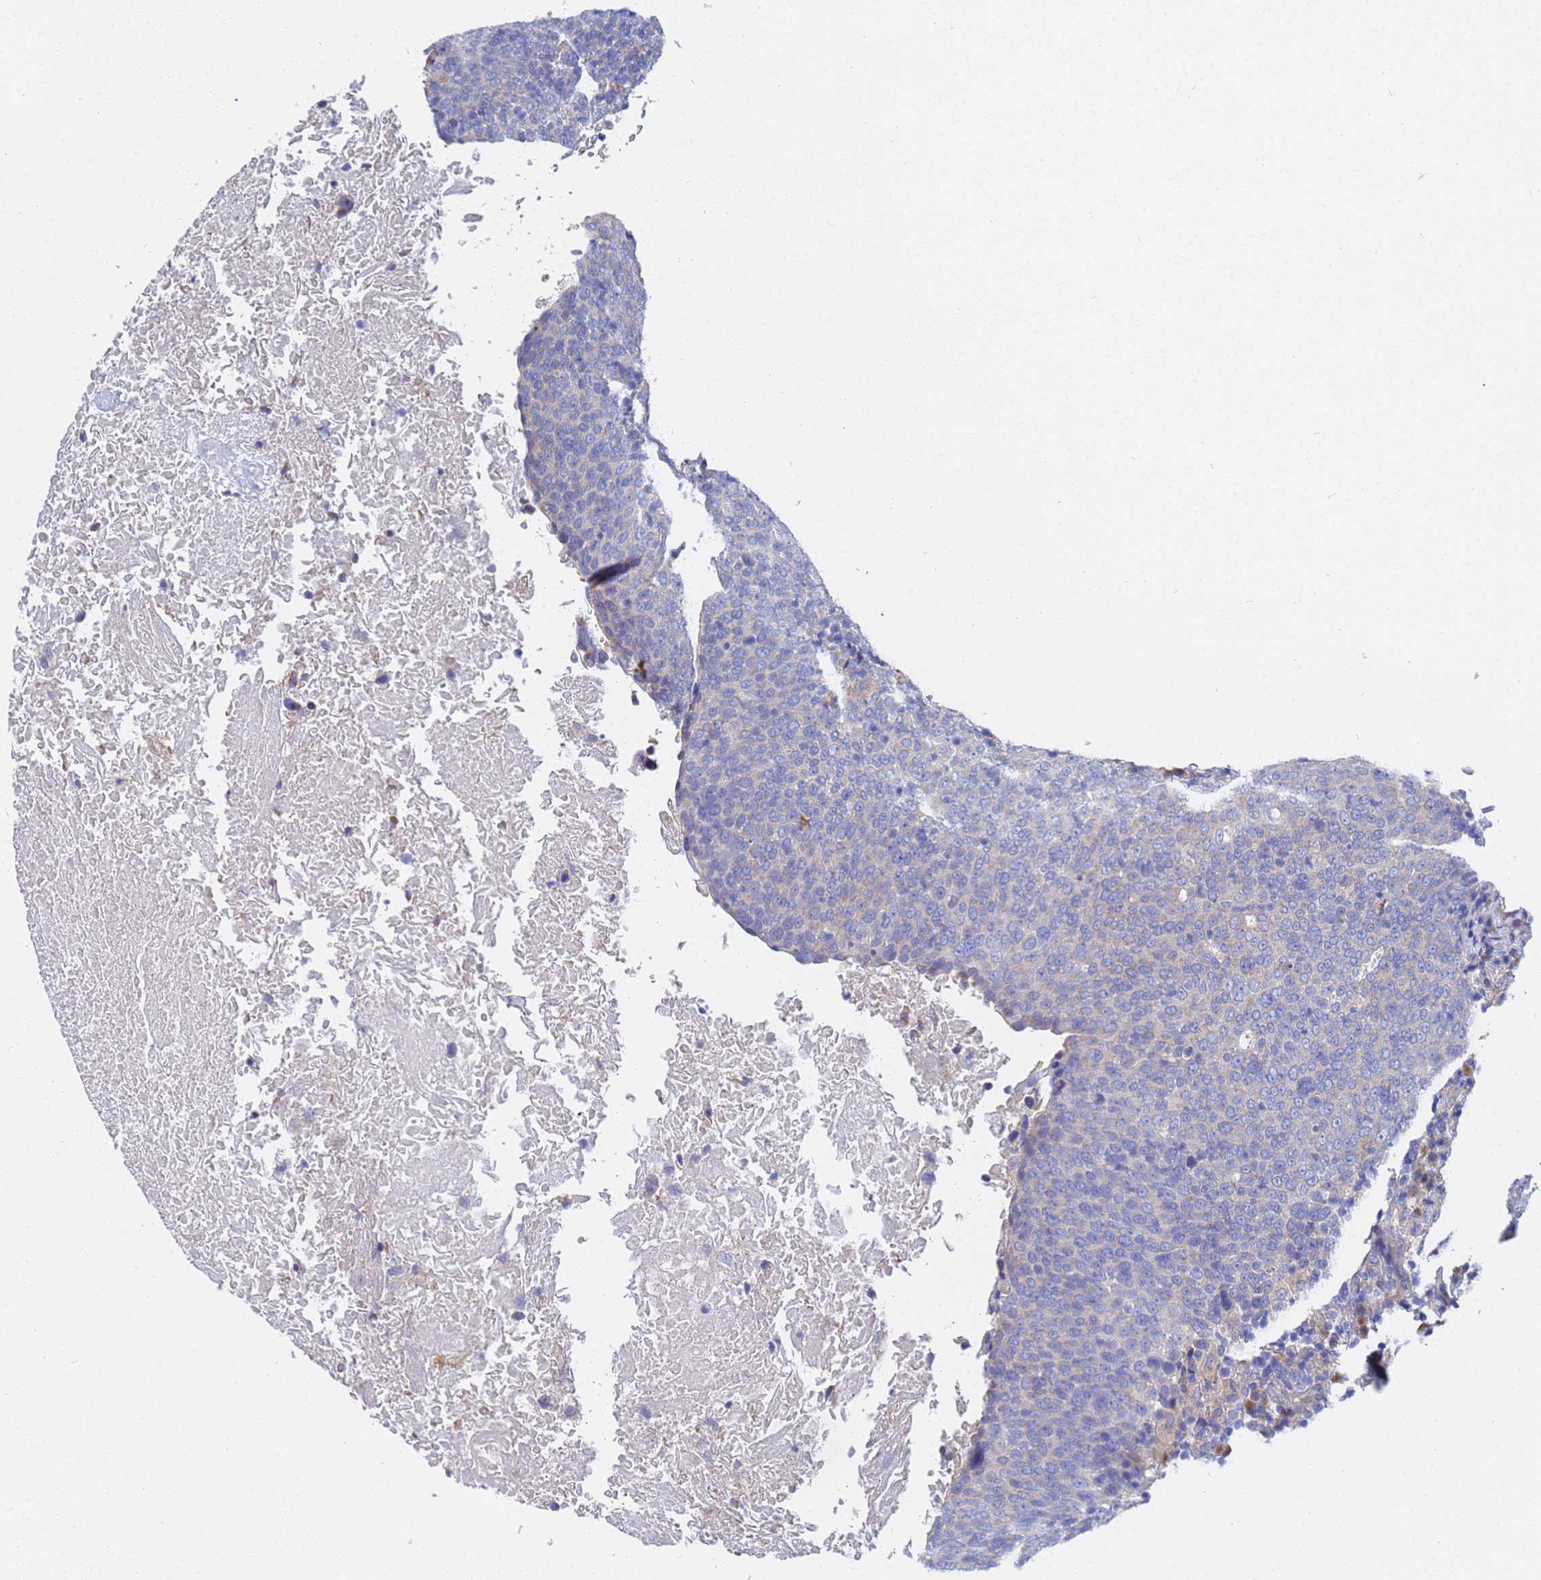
{"staining": {"intensity": "negative", "quantity": "none", "location": "none"}, "tissue": "head and neck cancer", "cell_type": "Tumor cells", "image_type": "cancer", "snomed": [{"axis": "morphology", "description": "Squamous cell carcinoma, NOS"}, {"axis": "morphology", "description": "Squamous cell carcinoma, metastatic, NOS"}, {"axis": "topography", "description": "Lymph node"}, {"axis": "topography", "description": "Head-Neck"}], "caption": "This photomicrograph is of head and neck squamous cell carcinoma stained with immunohistochemistry (IHC) to label a protein in brown with the nuclei are counter-stained blue. There is no expression in tumor cells.", "gene": "TM4SF4", "patient": {"sex": "male", "age": 62}}